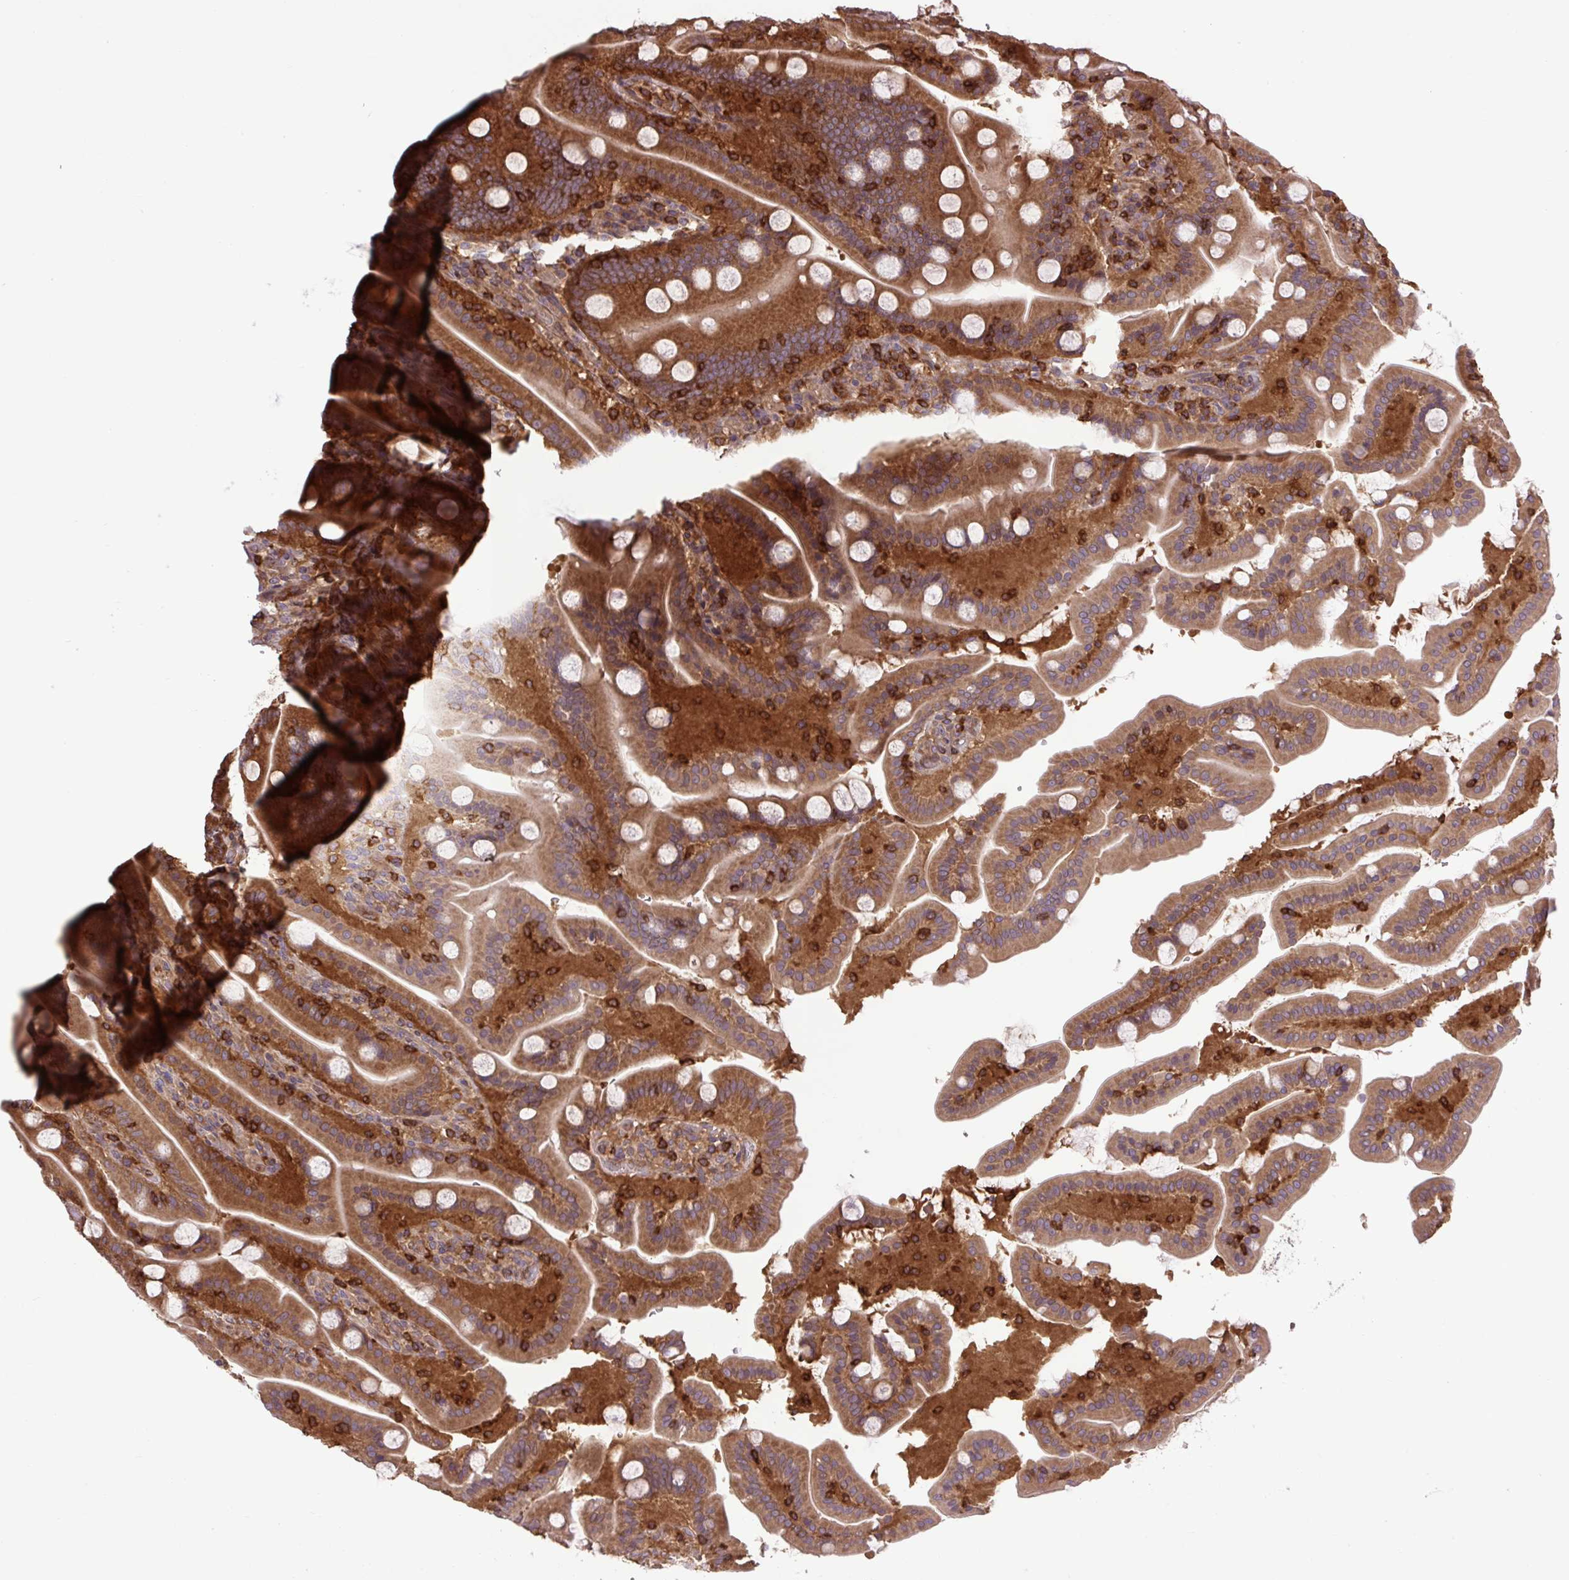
{"staining": {"intensity": "strong", "quantity": ">75%", "location": "cytoplasmic/membranous"}, "tissue": "duodenum", "cell_type": "Glandular cells", "image_type": "normal", "snomed": [{"axis": "morphology", "description": "Normal tissue, NOS"}, {"axis": "topography", "description": "Duodenum"}], "caption": "A high-resolution micrograph shows immunohistochemistry staining of normal duodenum, which displays strong cytoplasmic/membranous staining in approximately >75% of glandular cells. (DAB IHC with brightfield microscopy, high magnification).", "gene": "PLCG1", "patient": {"sex": "male", "age": 55}}